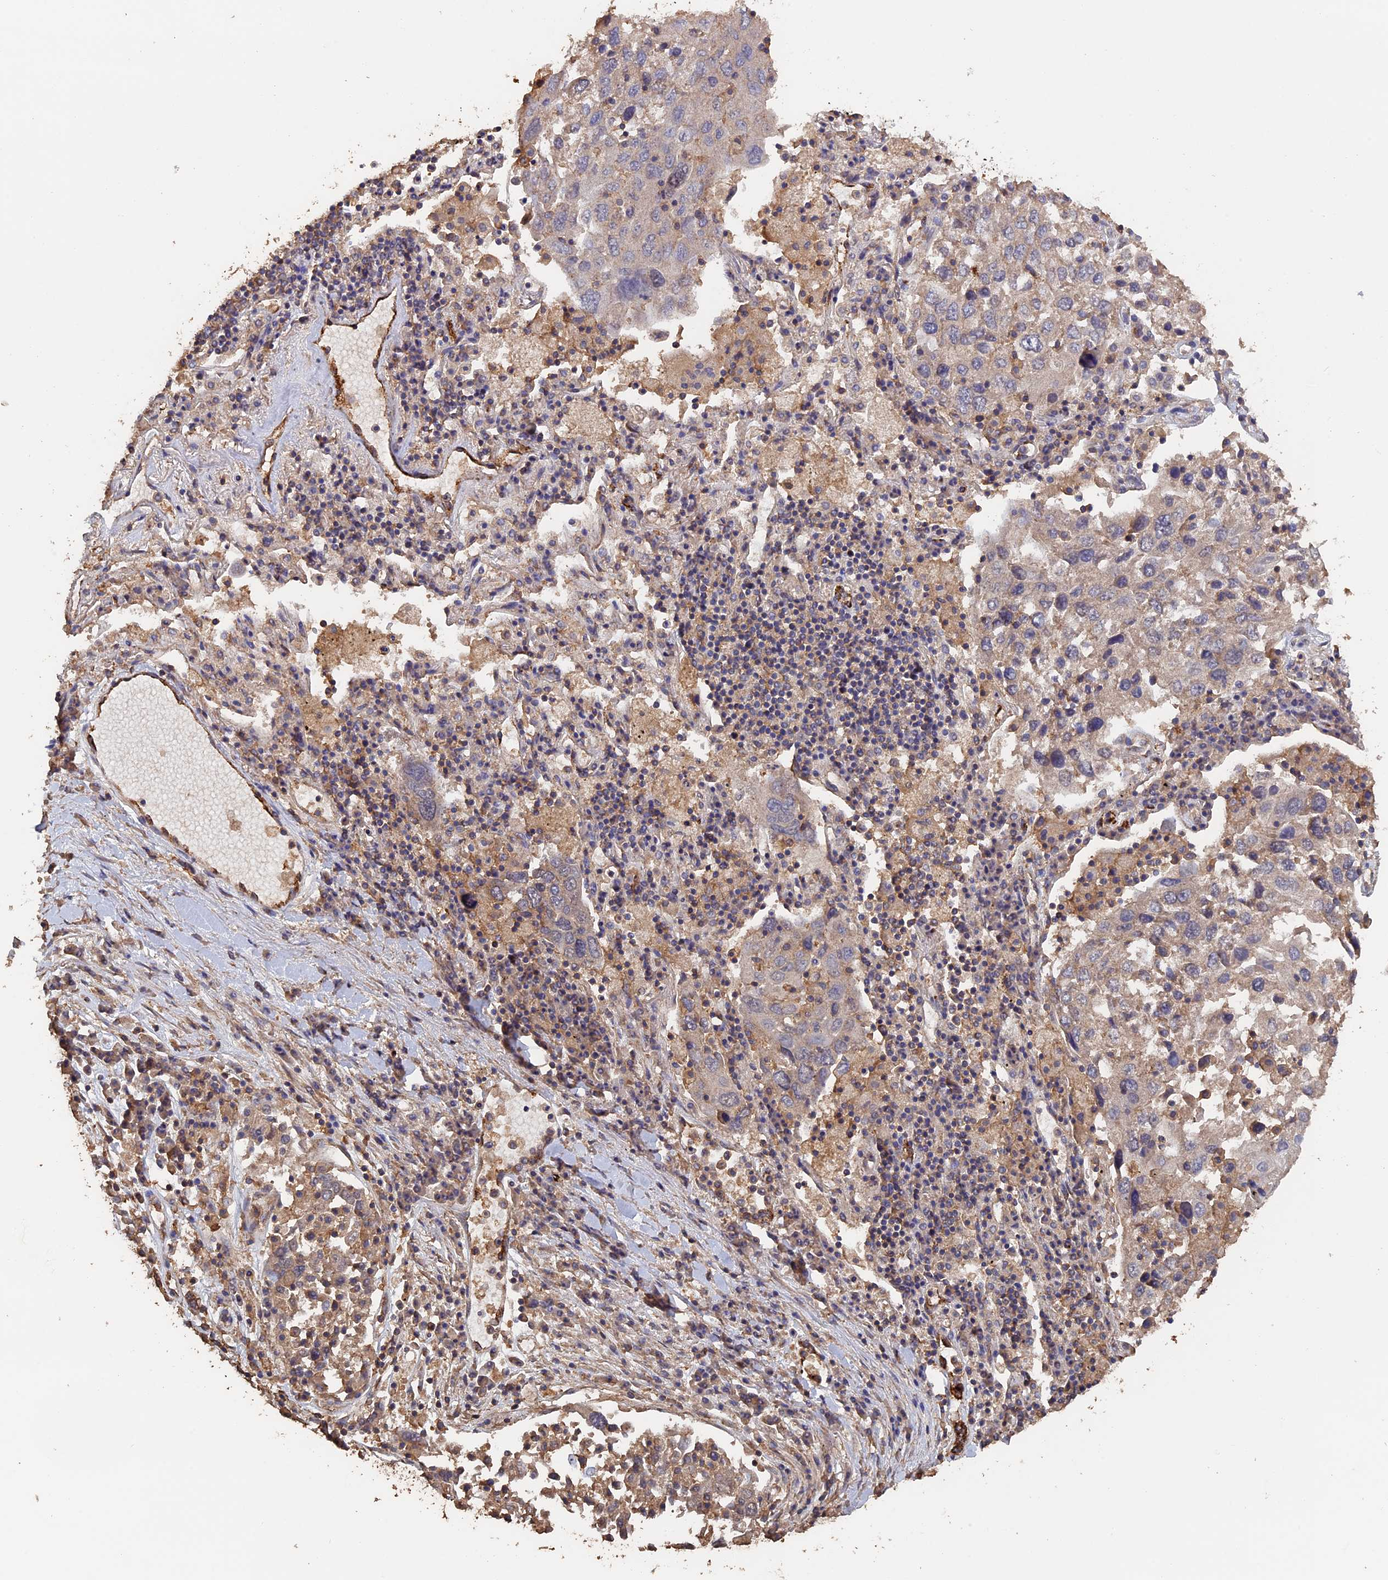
{"staining": {"intensity": "weak", "quantity": "<25%", "location": "cytoplasmic/membranous"}, "tissue": "lung cancer", "cell_type": "Tumor cells", "image_type": "cancer", "snomed": [{"axis": "morphology", "description": "Squamous cell carcinoma, NOS"}, {"axis": "topography", "description": "Lung"}], "caption": "High power microscopy image of an immunohistochemistry (IHC) micrograph of lung squamous cell carcinoma, revealing no significant expression in tumor cells.", "gene": "PIGQ", "patient": {"sex": "male", "age": 65}}